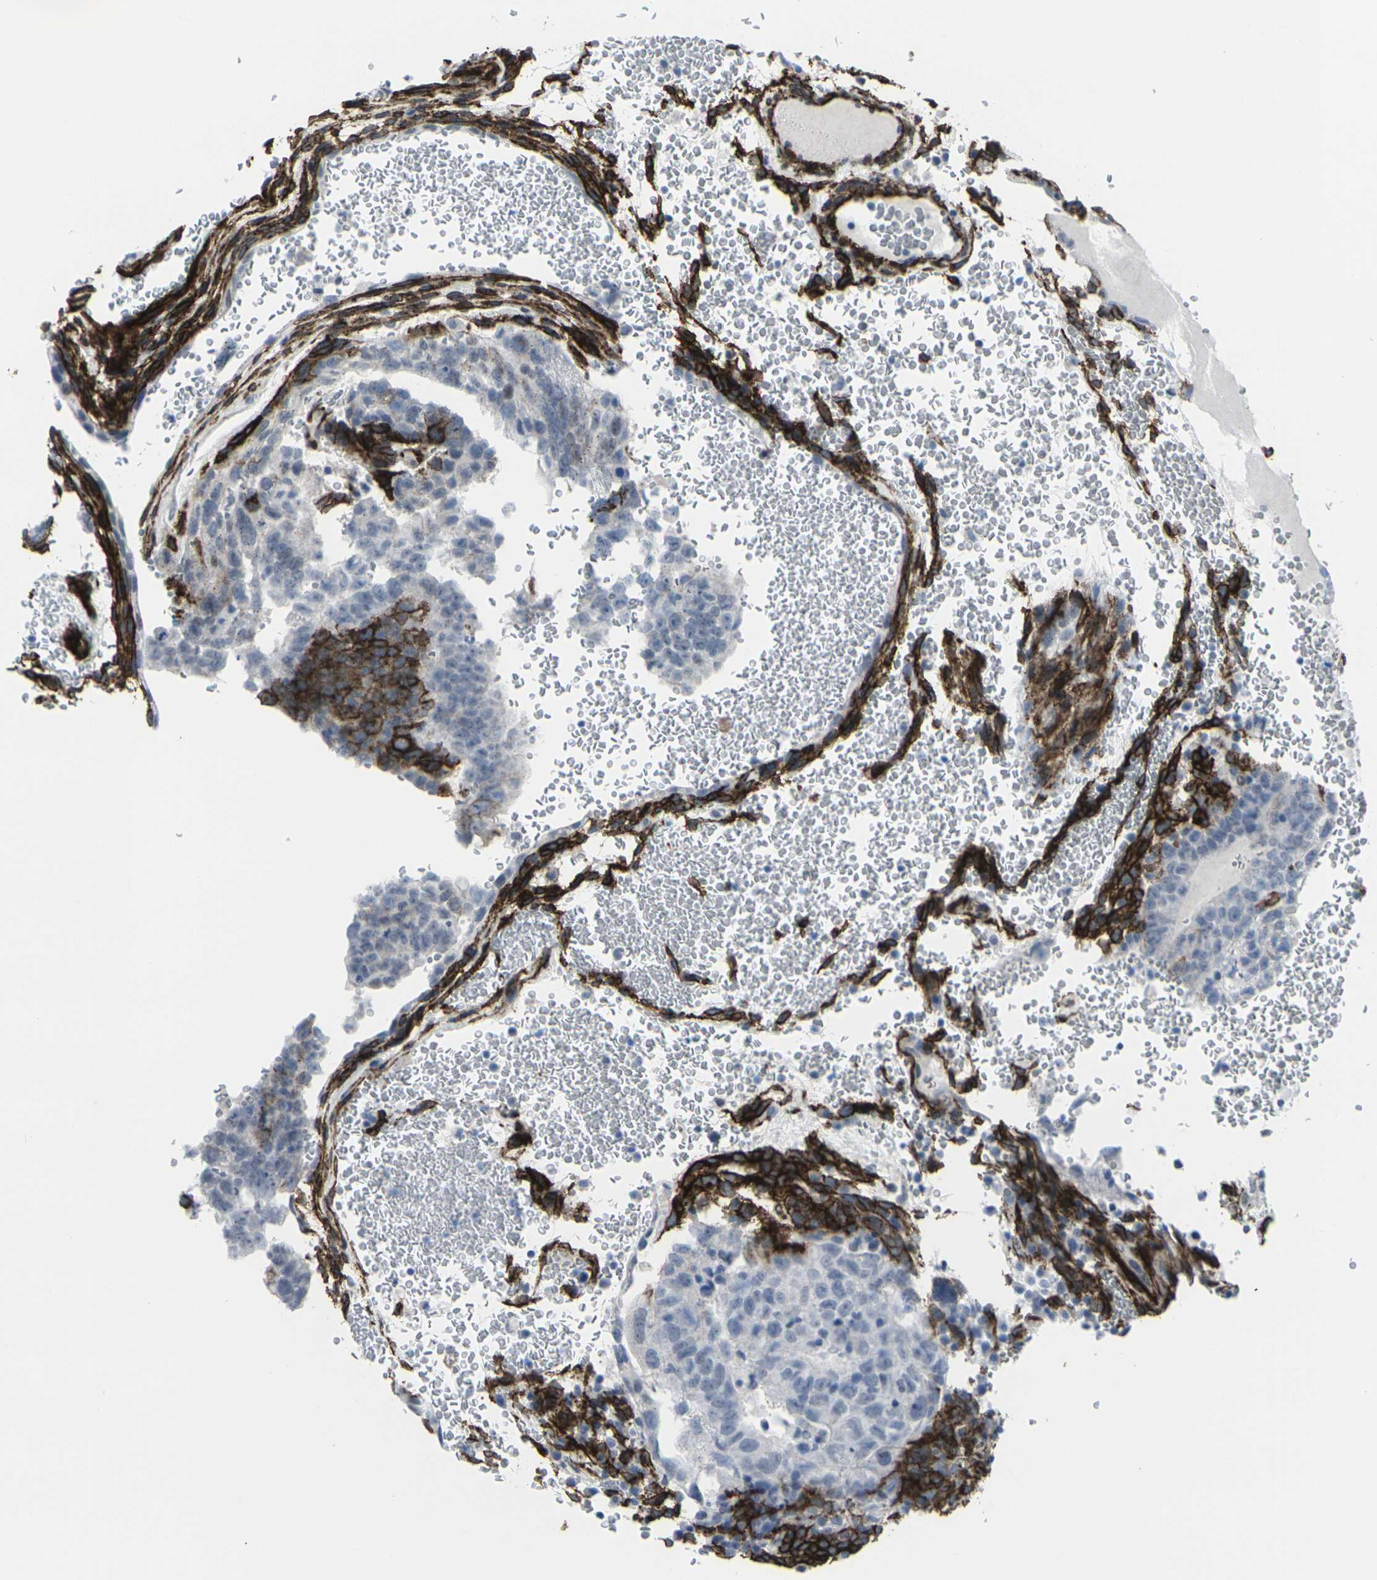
{"staining": {"intensity": "strong", "quantity": "<25%", "location": "cytoplasmic/membranous"}, "tissue": "testis cancer", "cell_type": "Tumor cells", "image_type": "cancer", "snomed": [{"axis": "morphology", "description": "Seminoma, NOS"}, {"axis": "morphology", "description": "Carcinoma, Embryonal, NOS"}, {"axis": "topography", "description": "Testis"}], "caption": "Strong cytoplasmic/membranous protein expression is present in approximately <25% of tumor cells in testis seminoma.", "gene": "CDH11", "patient": {"sex": "male", "age": 52}}